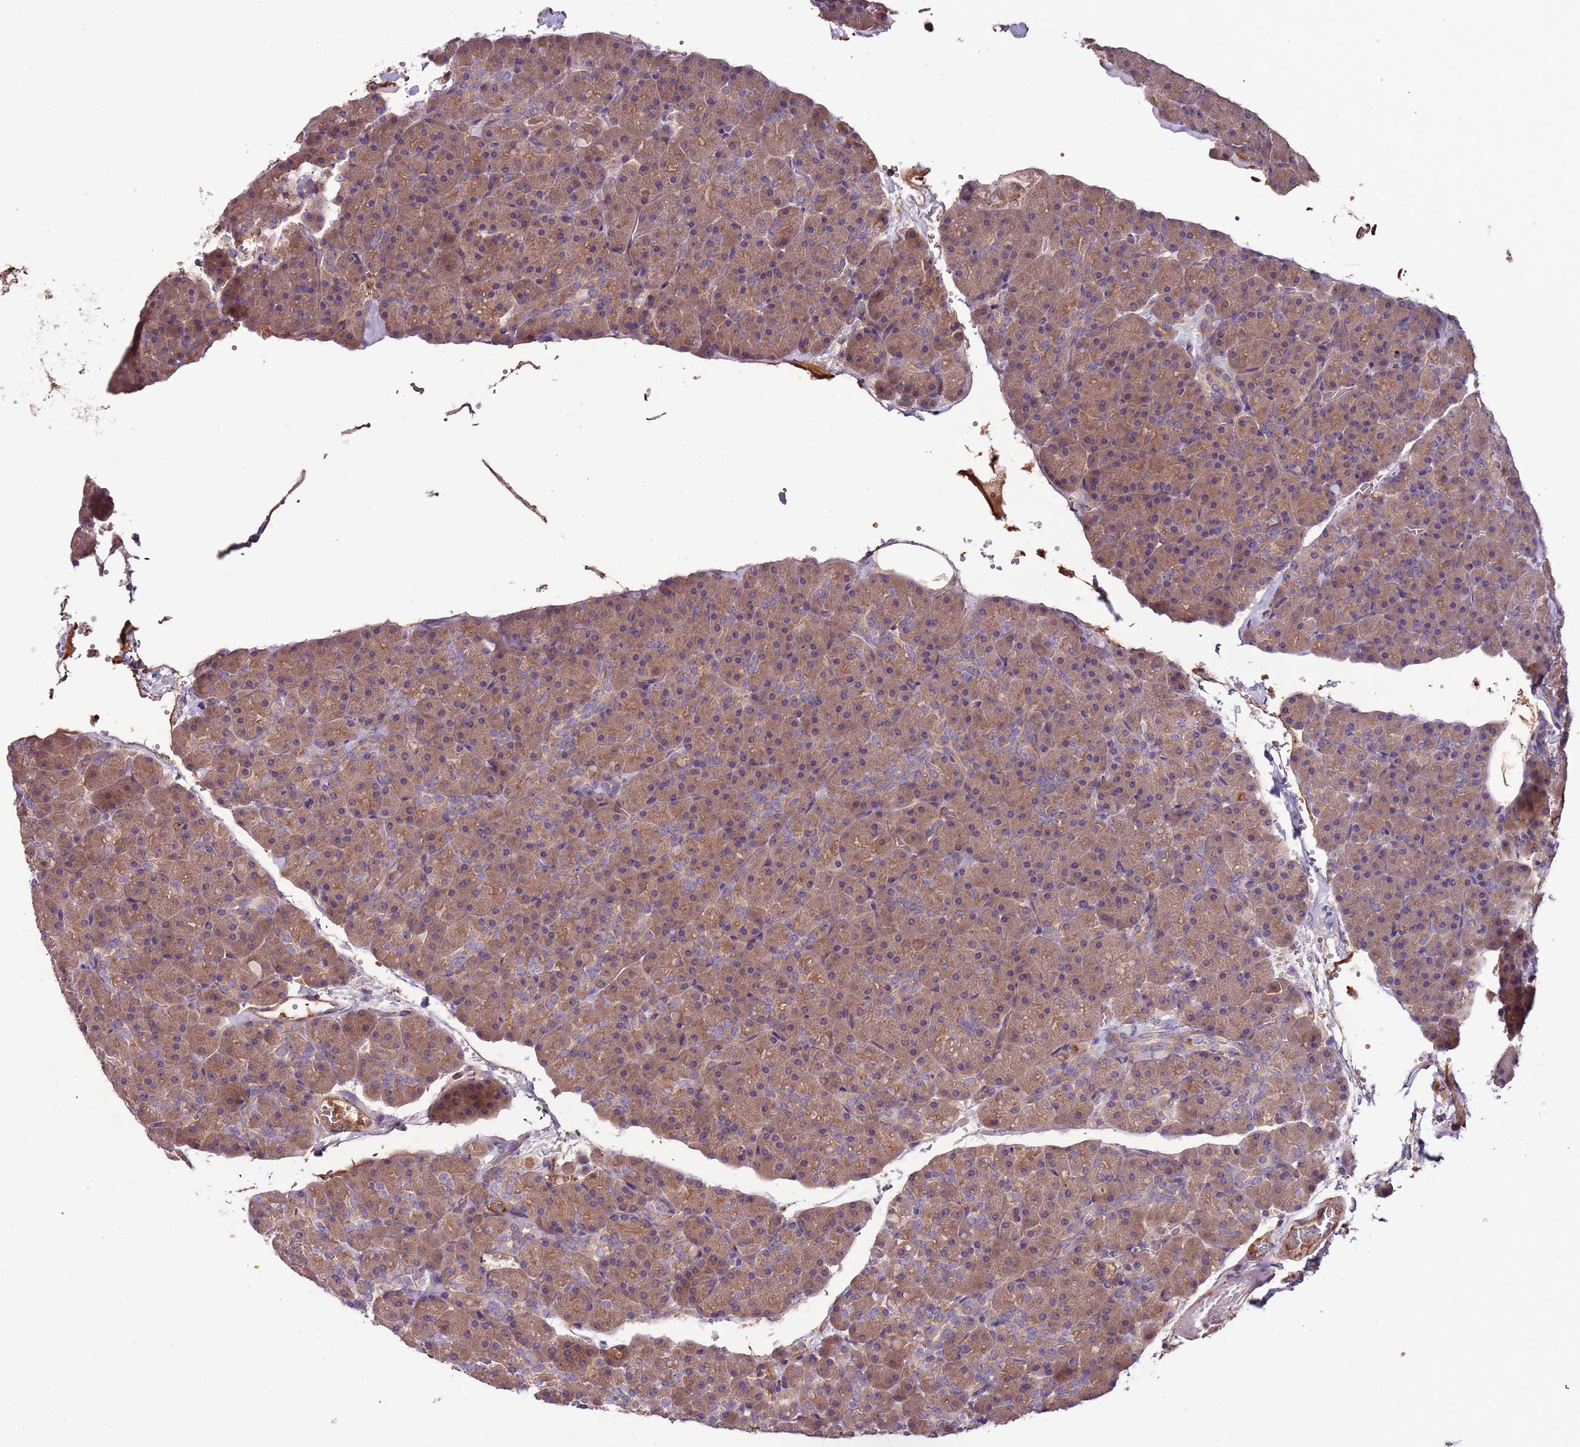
{"staining": {"intensity": "moderate", "quantity": ">75%", "location": "cytoplasmic/membranous"}, "tissue": "pancreas", "cell_type": "Exocrine glandular cells", "image_type": "normal", "snomed": [{"axis": "morphology", "description": "Normal tissue, NOS"}, {"axis": "topography", "description": "Pancreas"}], "caption": "Immunohistochemistry (IHC) photomicrograph of normal pancreas stained for a protein (brown), which reveals medium levels of moderate cytoplasmic/membranous positivity in about >75% of exocrine glandular cells.", "gene": "DENR", "patient": {"sex": "male", "age": 36}}